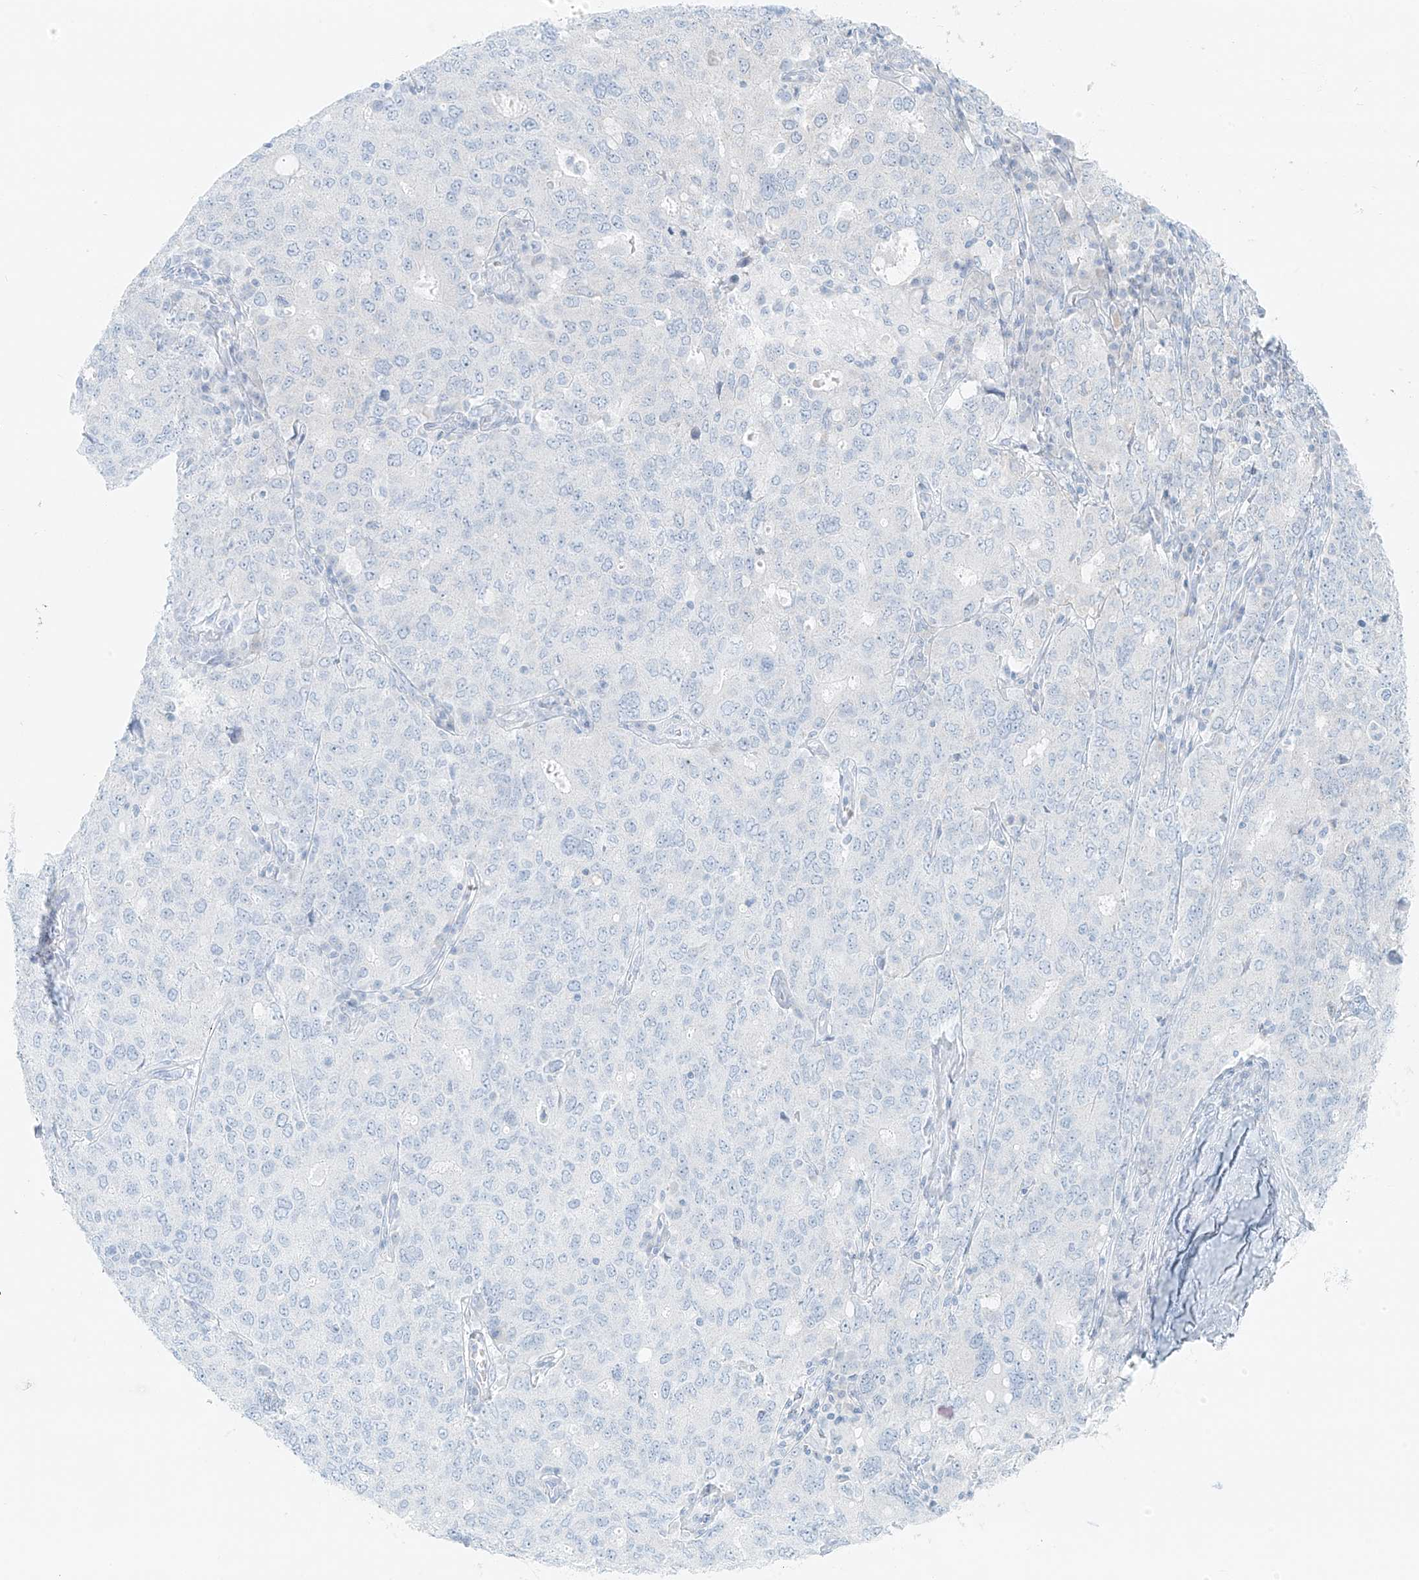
{"staining": {"intensity": "negative", "quantity": "none", "location": "none"}, "tissue": "ovarian cancer", "cell_type": "Tumor cells", "image_type": "cancer", "snomed": [{"axis": "morphology", "description": "Carcinoma, endometroid"}, {"axis": "topography", "description": "Ovary"}], "caption": "Immunohistochemistry (IHC) of human ovarian endometroid carcinoma exhibits no expression in tumor cells.", "gene": "UST", "patient": {"sex": "female", "age": 62}}